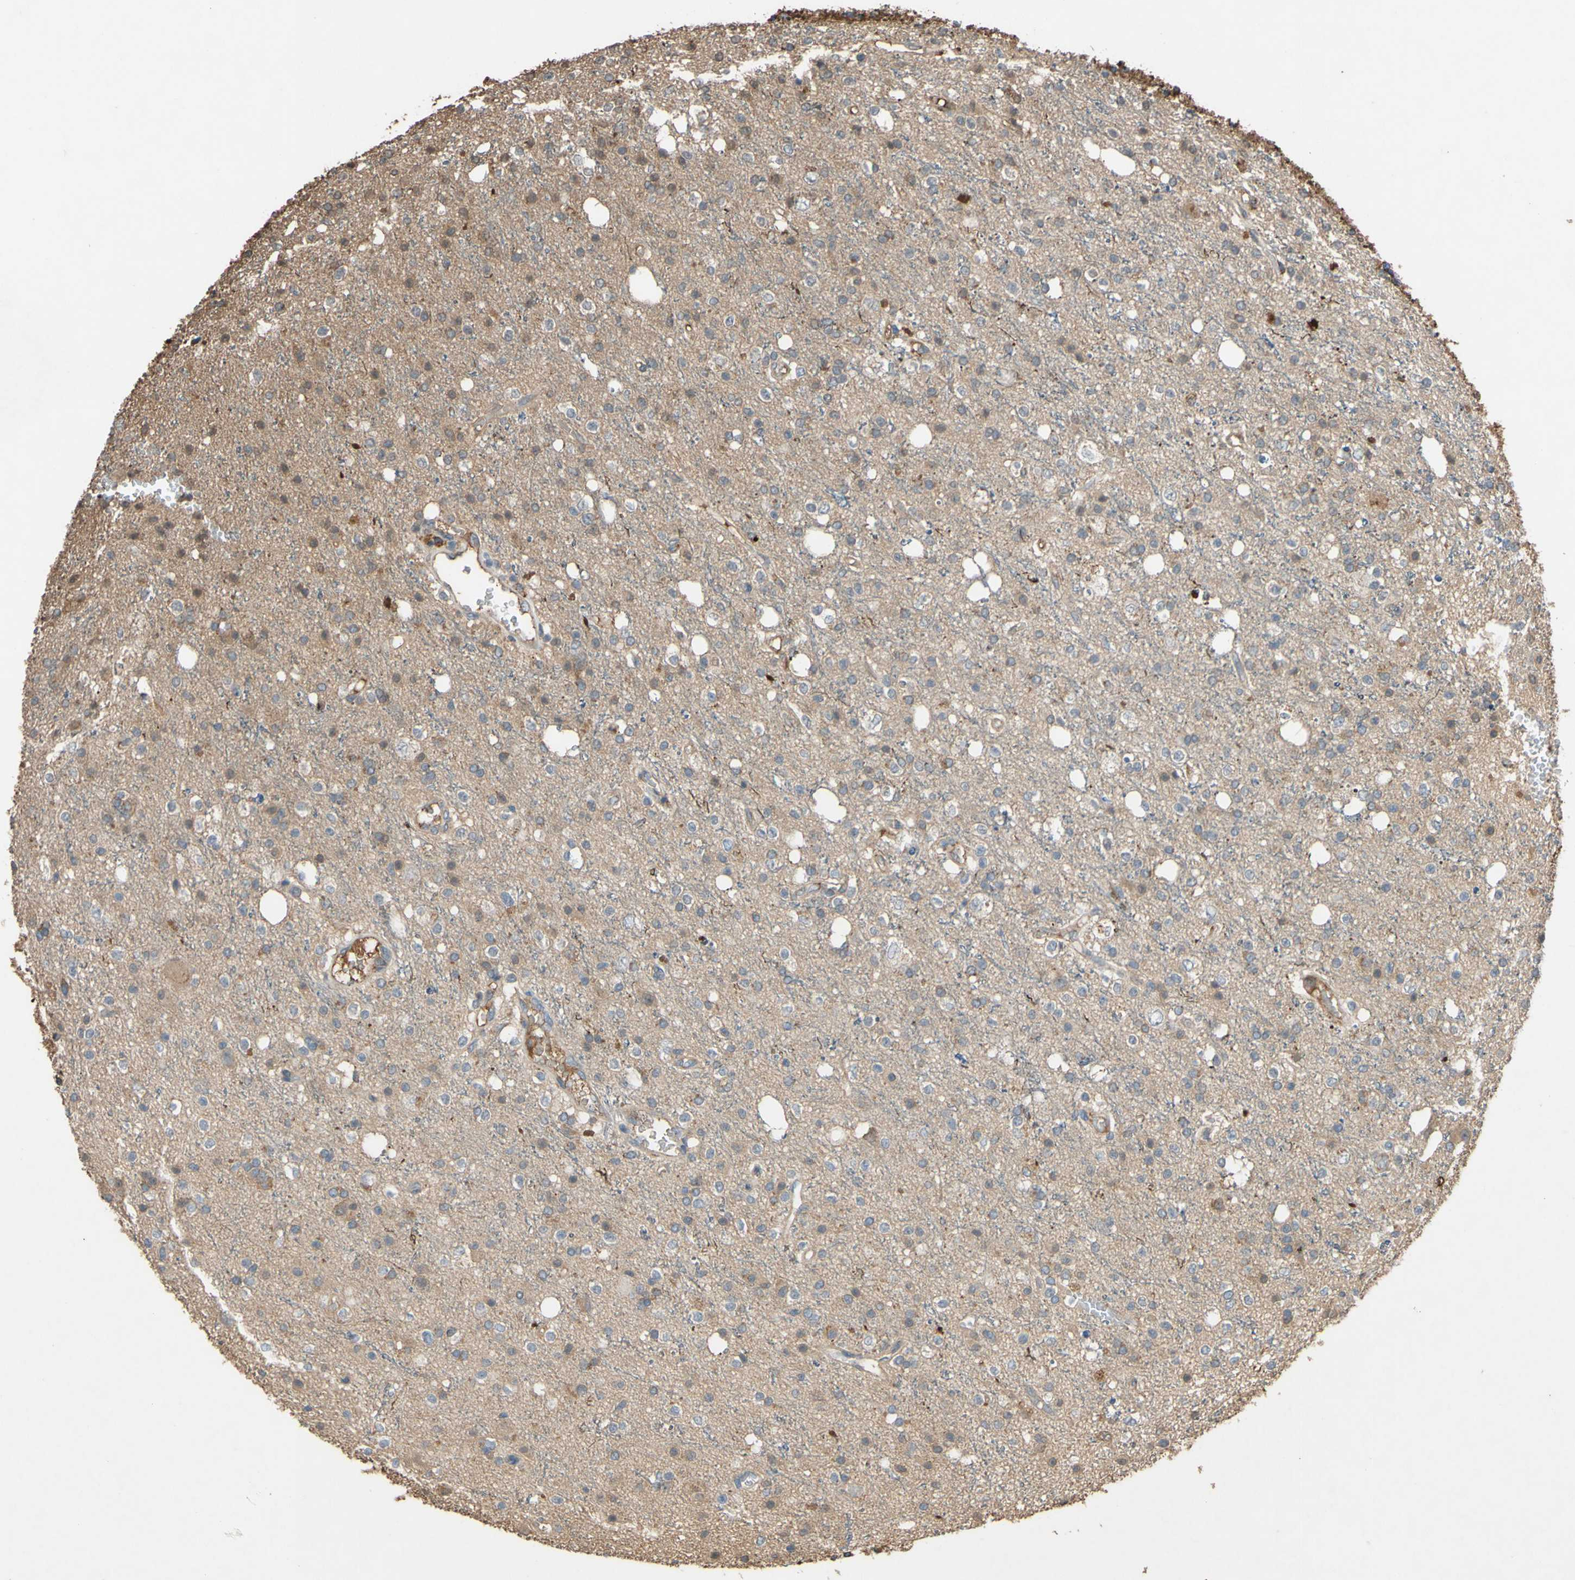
{"staining": {"intensity": "weak", "quantity": "25%-75%", "location": "cytoplasmic/membranous"}, "tissue": "glioma", "cell_type": "Tumor cells", "image_type": "cancer", "snomed": [{"axis": "morphology", "description": "Glioma, malignant, High grade"}, {"axis": "topography", "description": "Brain"}], "caption": "Immunohistochemistry (IHC) (DAB) staining of human glioma shows weak cytoplasmic/membranous protein staining in about 25%-75% of tumor cells.", "gene": "PTGDS", "patient": {"sex": "male", "age": 47}}